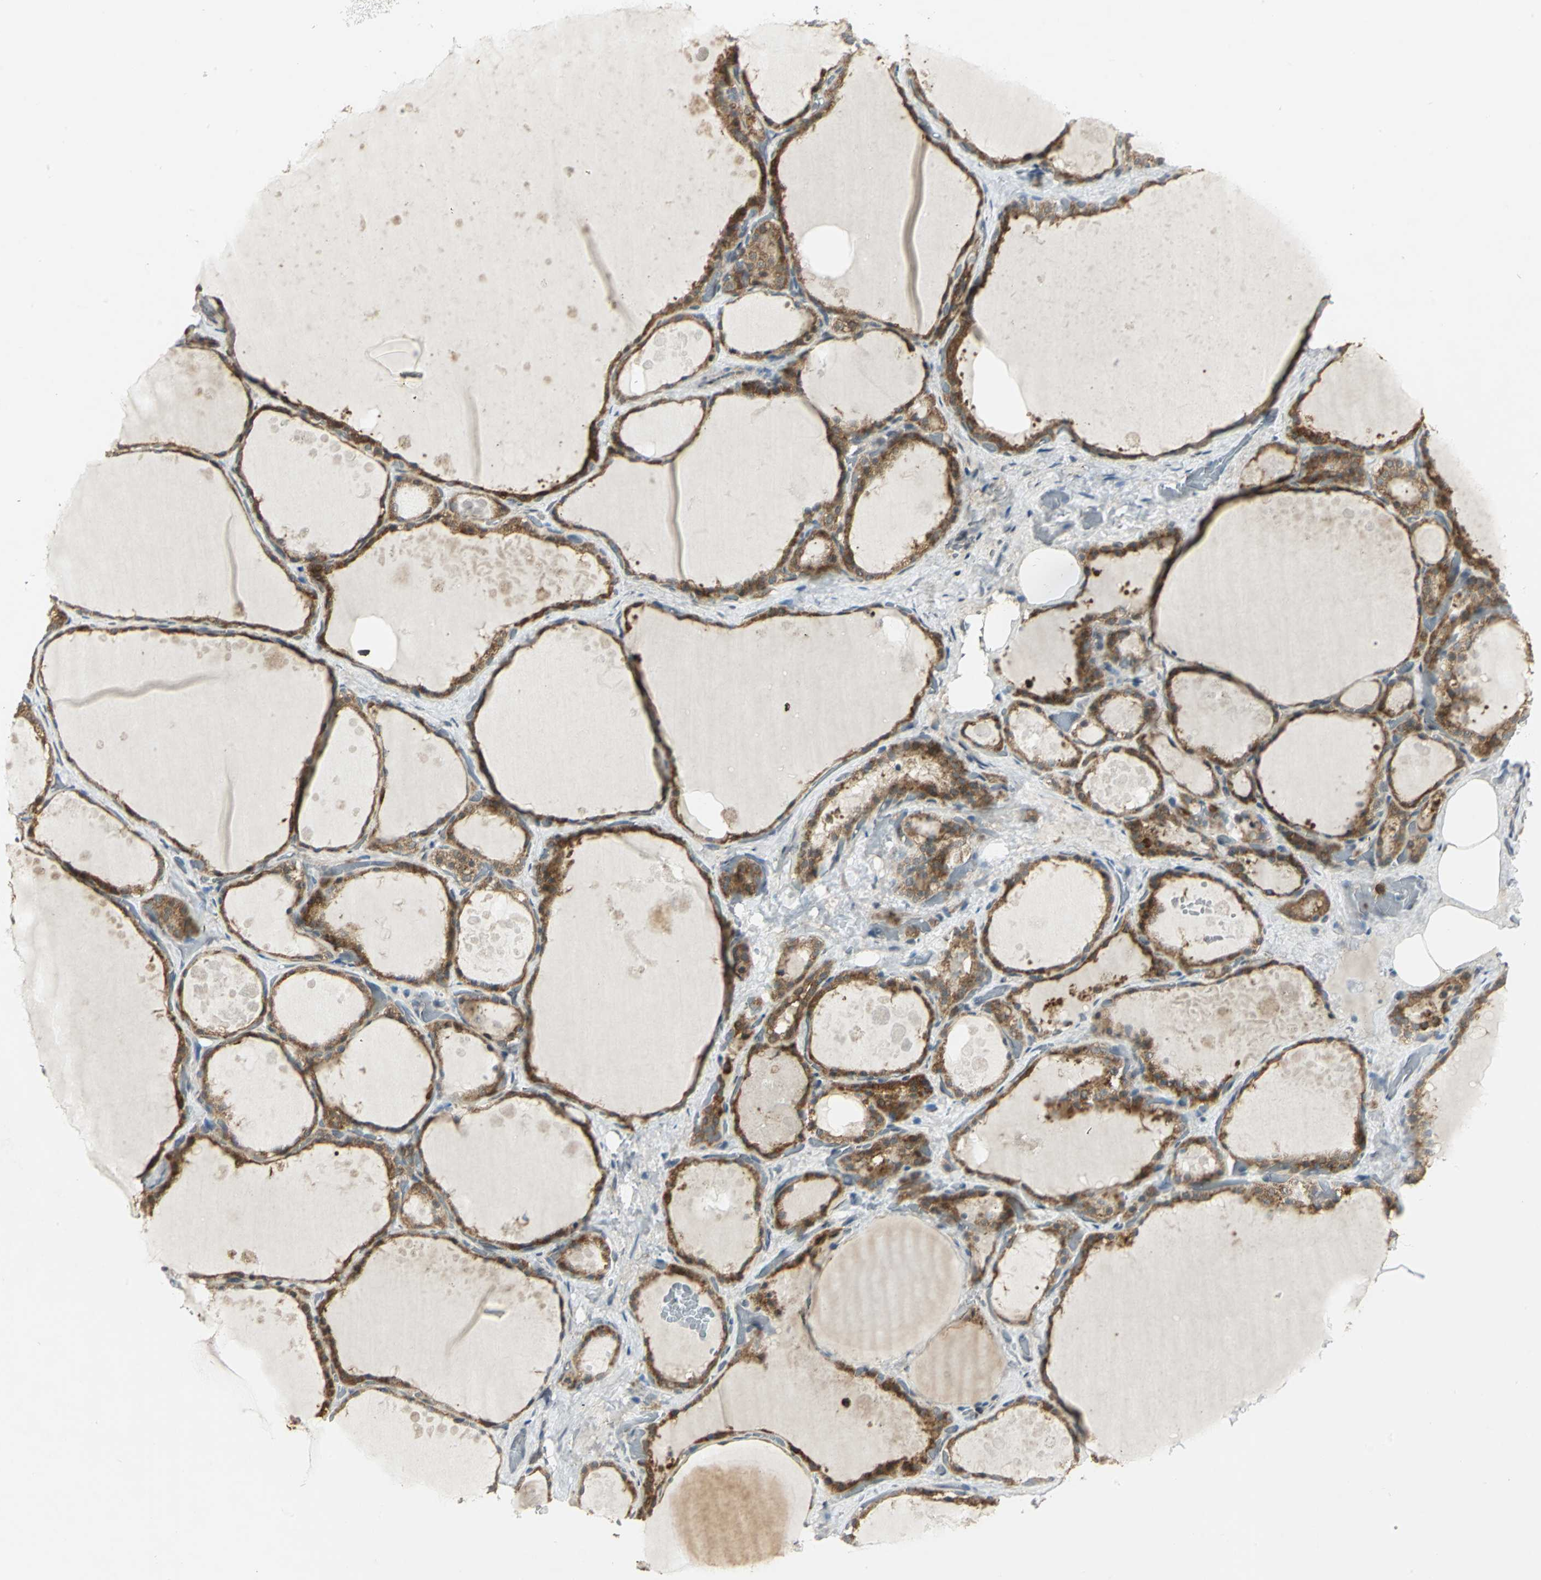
{"staining": {"intensity": "moderate", "quantity": ">75%", "location": "cytoplasmic/membranous"}, "tissue": "thyroid gland", "cell_type": "Glandular cells", "image_type": "normal", "snomed": [{"axis": "morphology", "description": "Normal tissue, NOS"}, {"axis": "topography", "description": "Thyroid gland"}], "caption": "Thyroid gland stained with a brown dye exhibits moderate cytoplasmic/membranous positive expression in about >75% of glandular cells.", "gene": "PSMC4", "patient": {"sex": "male", "age": 61}}